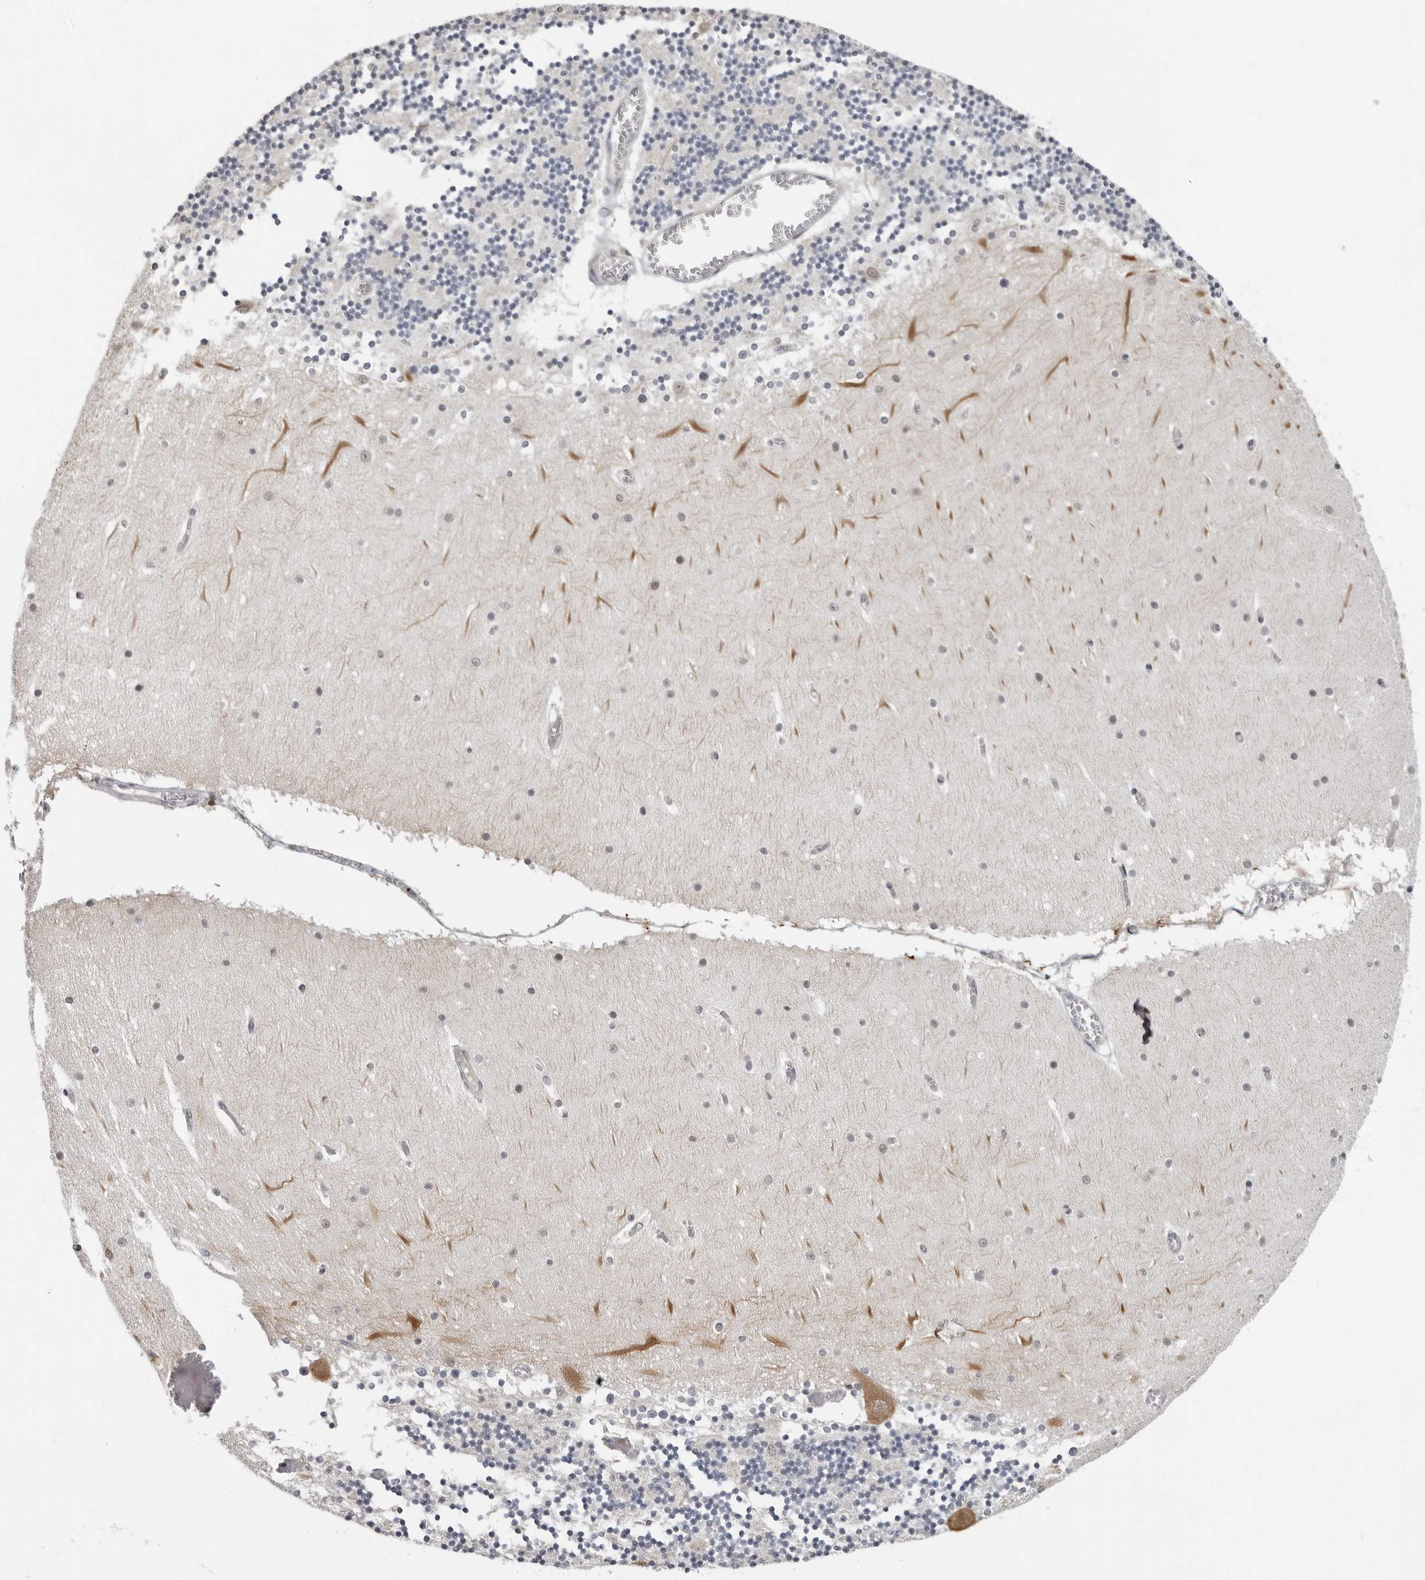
{"staining": {"intensity": "negative", "quantity": "none", "location": "none"}, "tissue": "cerebellum", "cell_type": "Cells in granular layer", "image_type": "normal", "snomed": [{"axis": "morphology", "description": "Normal tissue, NOS"}, {"axis": "topography", "description": "Cerebellum"}], "caption": "Image shows no protein expression in cells in granular layer of unremarkable cerebellum. (DAB (3,3'-diaminobenzidine) IHC, high magnification).", "gene": "HSPH1", "patient": {"sex": "female", "age": 28}}